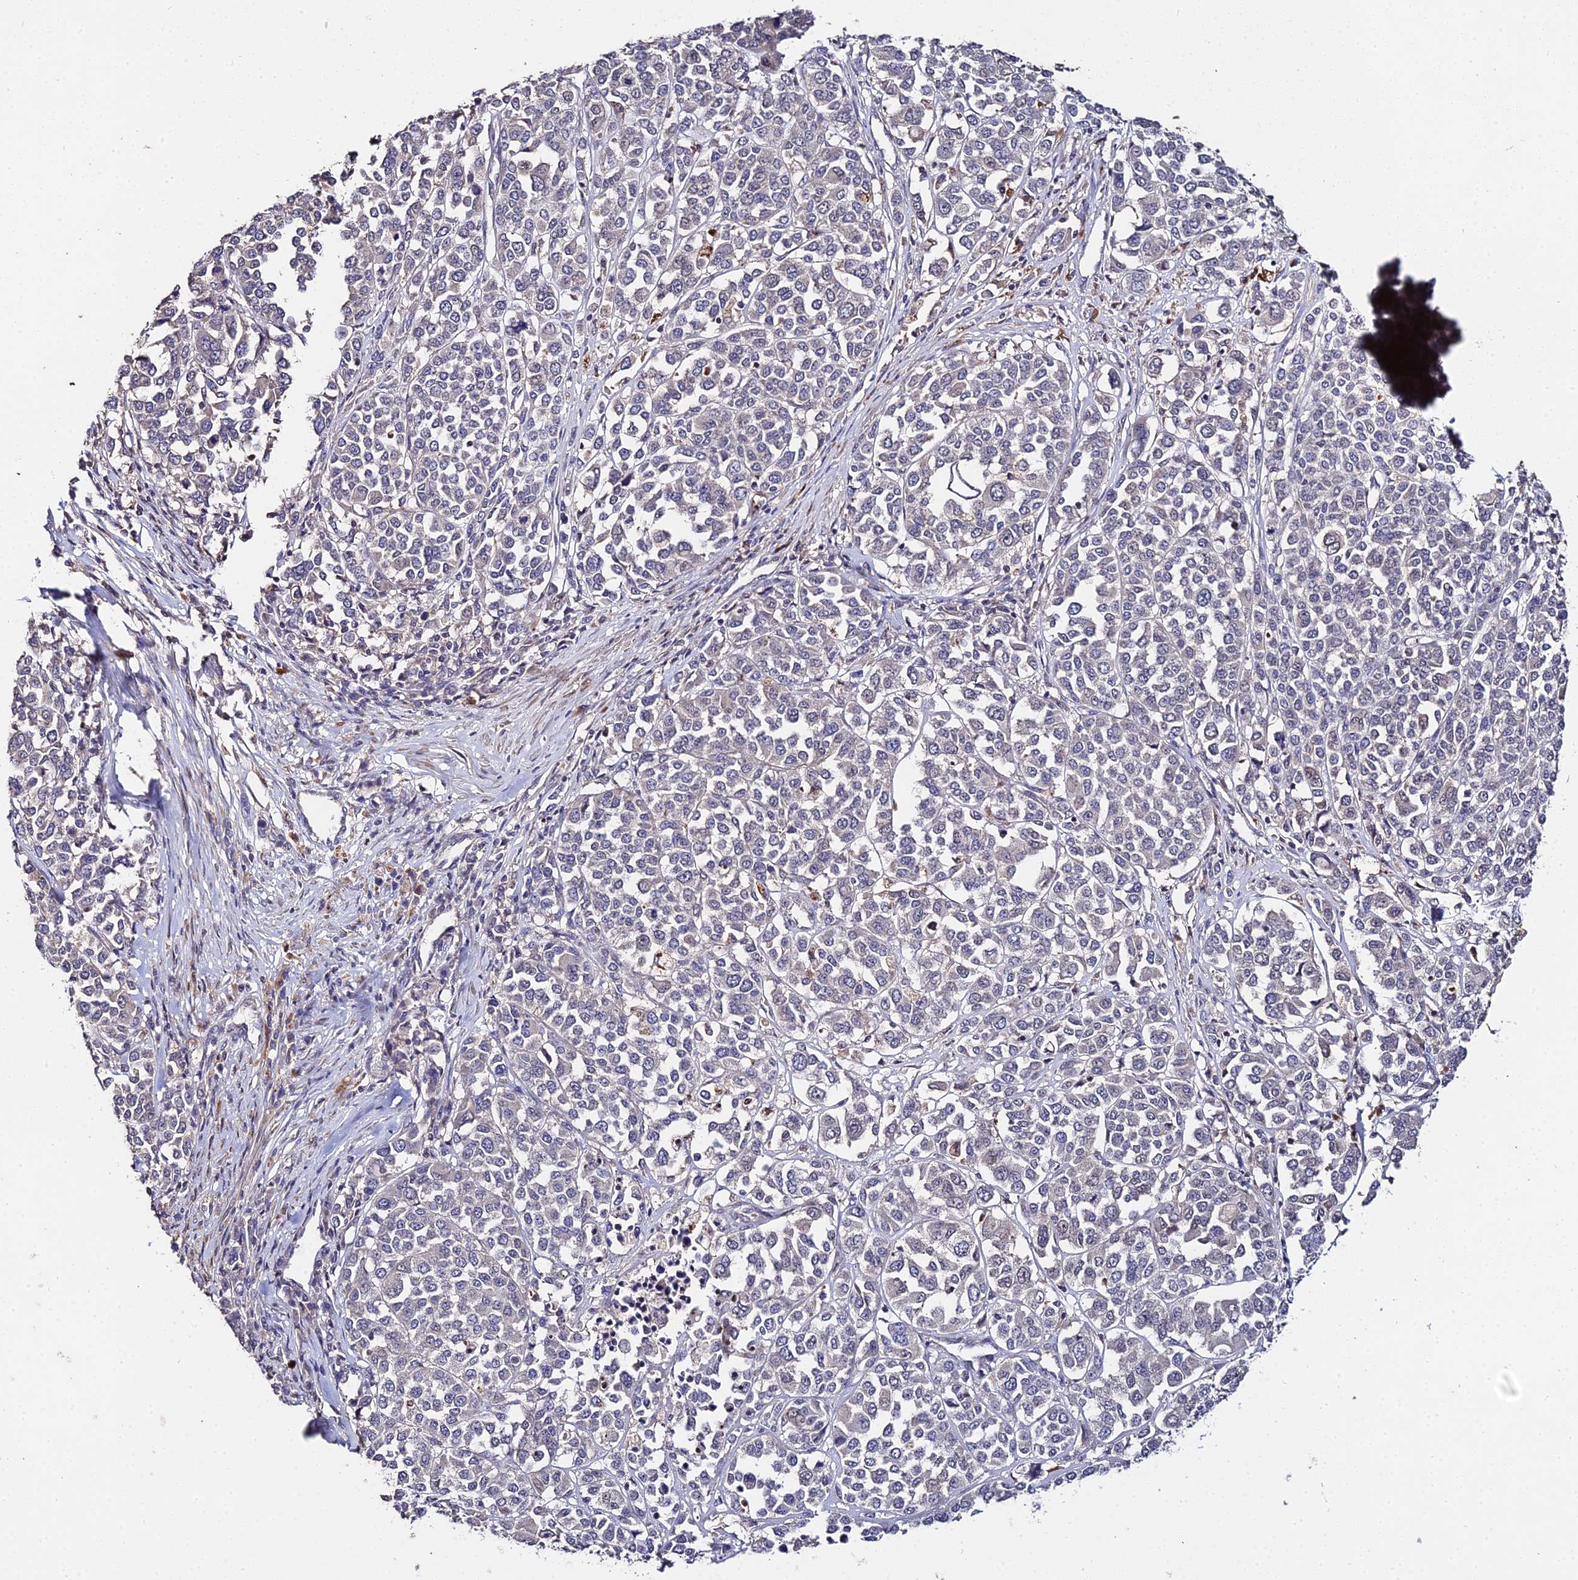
{"staining": {"intensity": "weak", "quantity": "25%-75%", "location": "cytoplasmic/membranous,nuclear"}, "tissue": "melanoma", "cell_type": "Tumor cells", "image_type": "cancer", "snomed": [{"axis": "morphology", "description": "Malignant melanoma, Metastatic site"}, {"axis": "topography", "description": "Lymph node"}], "caption": "Immunohistochemistry (IHC) (DAB) staining of malignant melanoma (metastatic site) demonstrates weak cytoplasmic/membranous and nuclear protein expression in approximately 25%-75% of tumor cells.", "gene": "LSM5", "patient": {"sex": "male", "age": 44}}